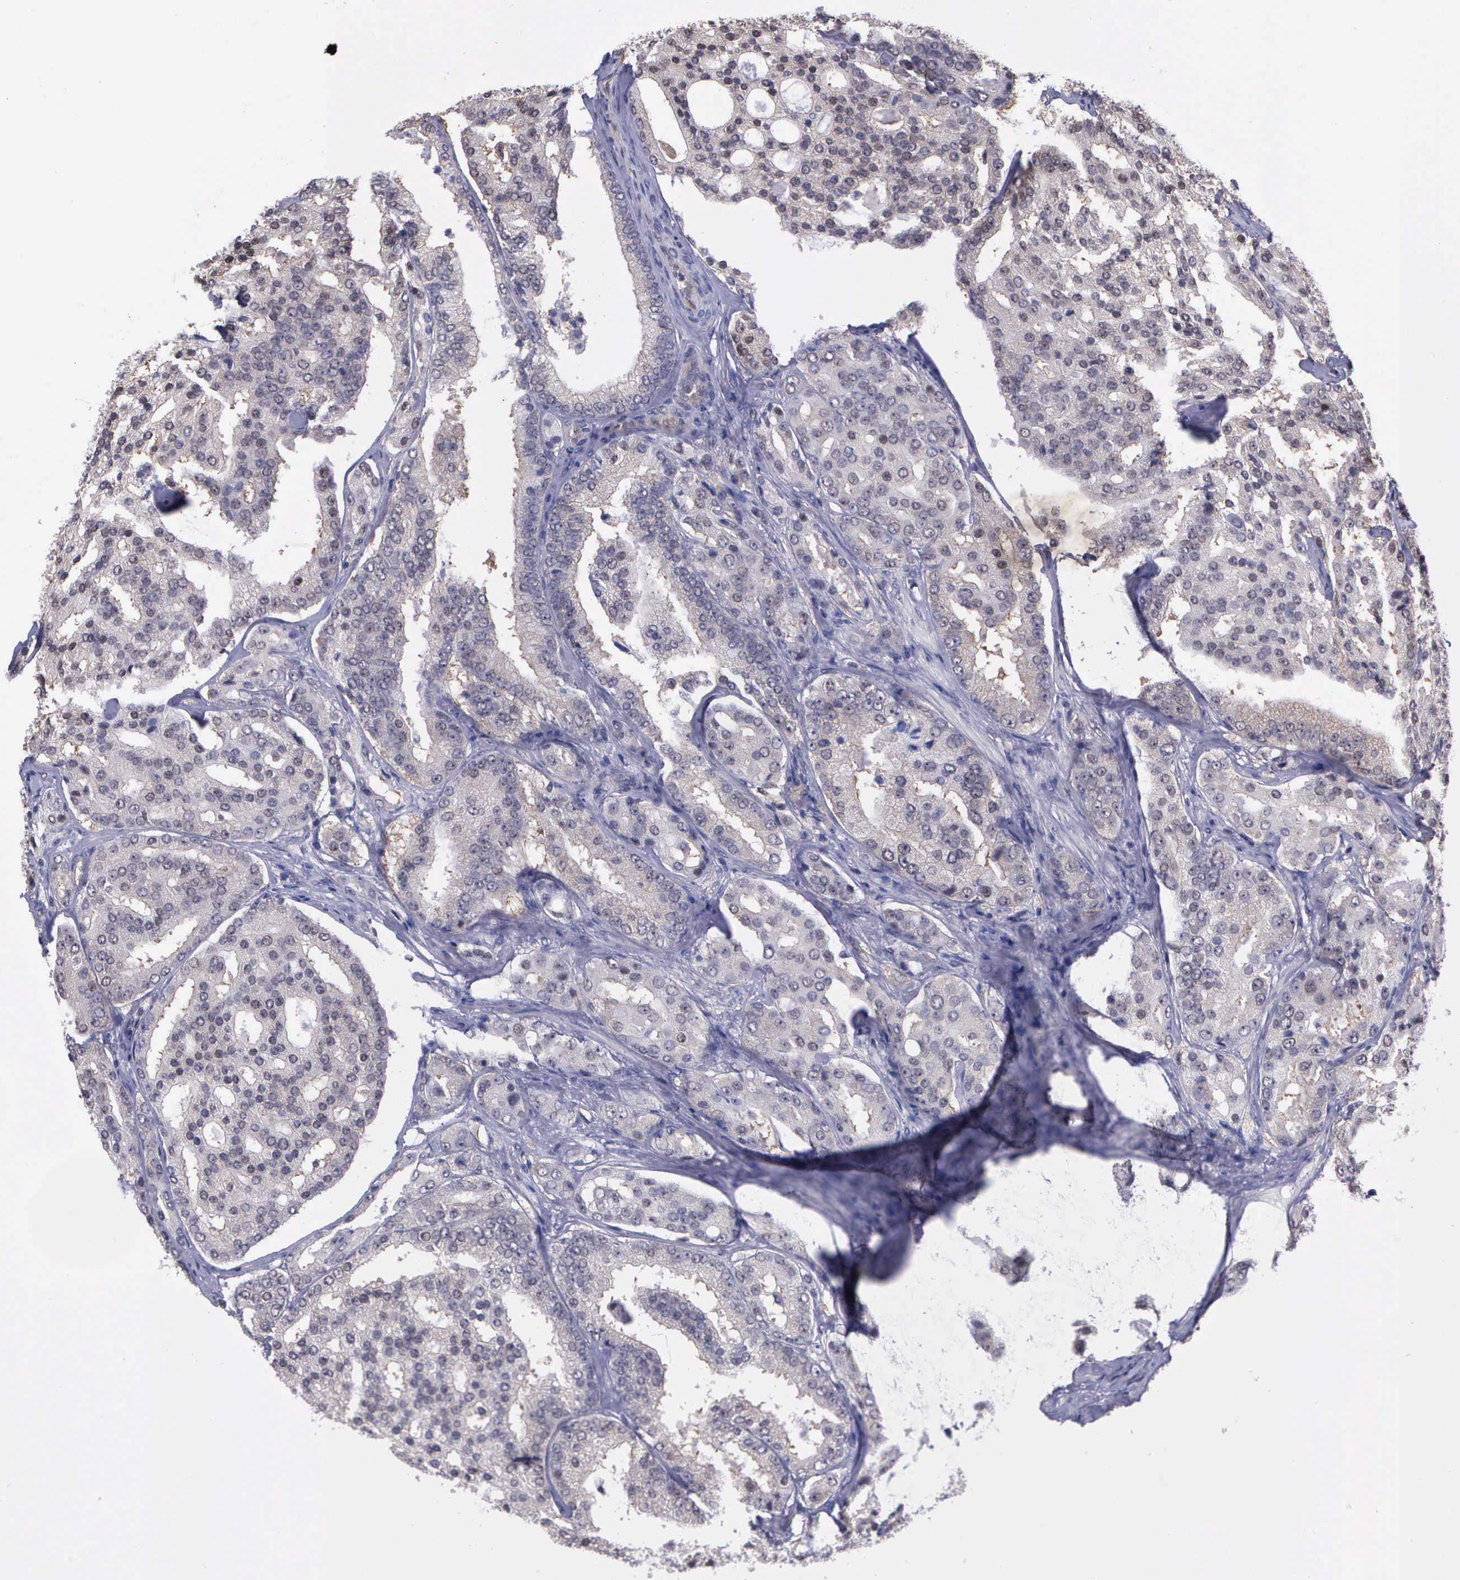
{"staining": {"intensity": "weak", "quantity": "25%-75%", "location": "cytoplasmic/membranous"}, "tissue": "prostate cancer", "cell_type": "Tumor cells", "image_type": "cancer", "snomed": [{"axis": "morphology", "description": "Adenocarcinoma, High grade"}, {"axis": "topography", "description": "Prostate"}], "caption": "A micrograph showing weak cytoplasmic/membranous staining in approximately 25%-75% of tumor cells in prostate cancer, as visualized by brown immunohistochemical staining.", "gene": "PSMC1", "patient": {"sex": "male", "age": 64}}